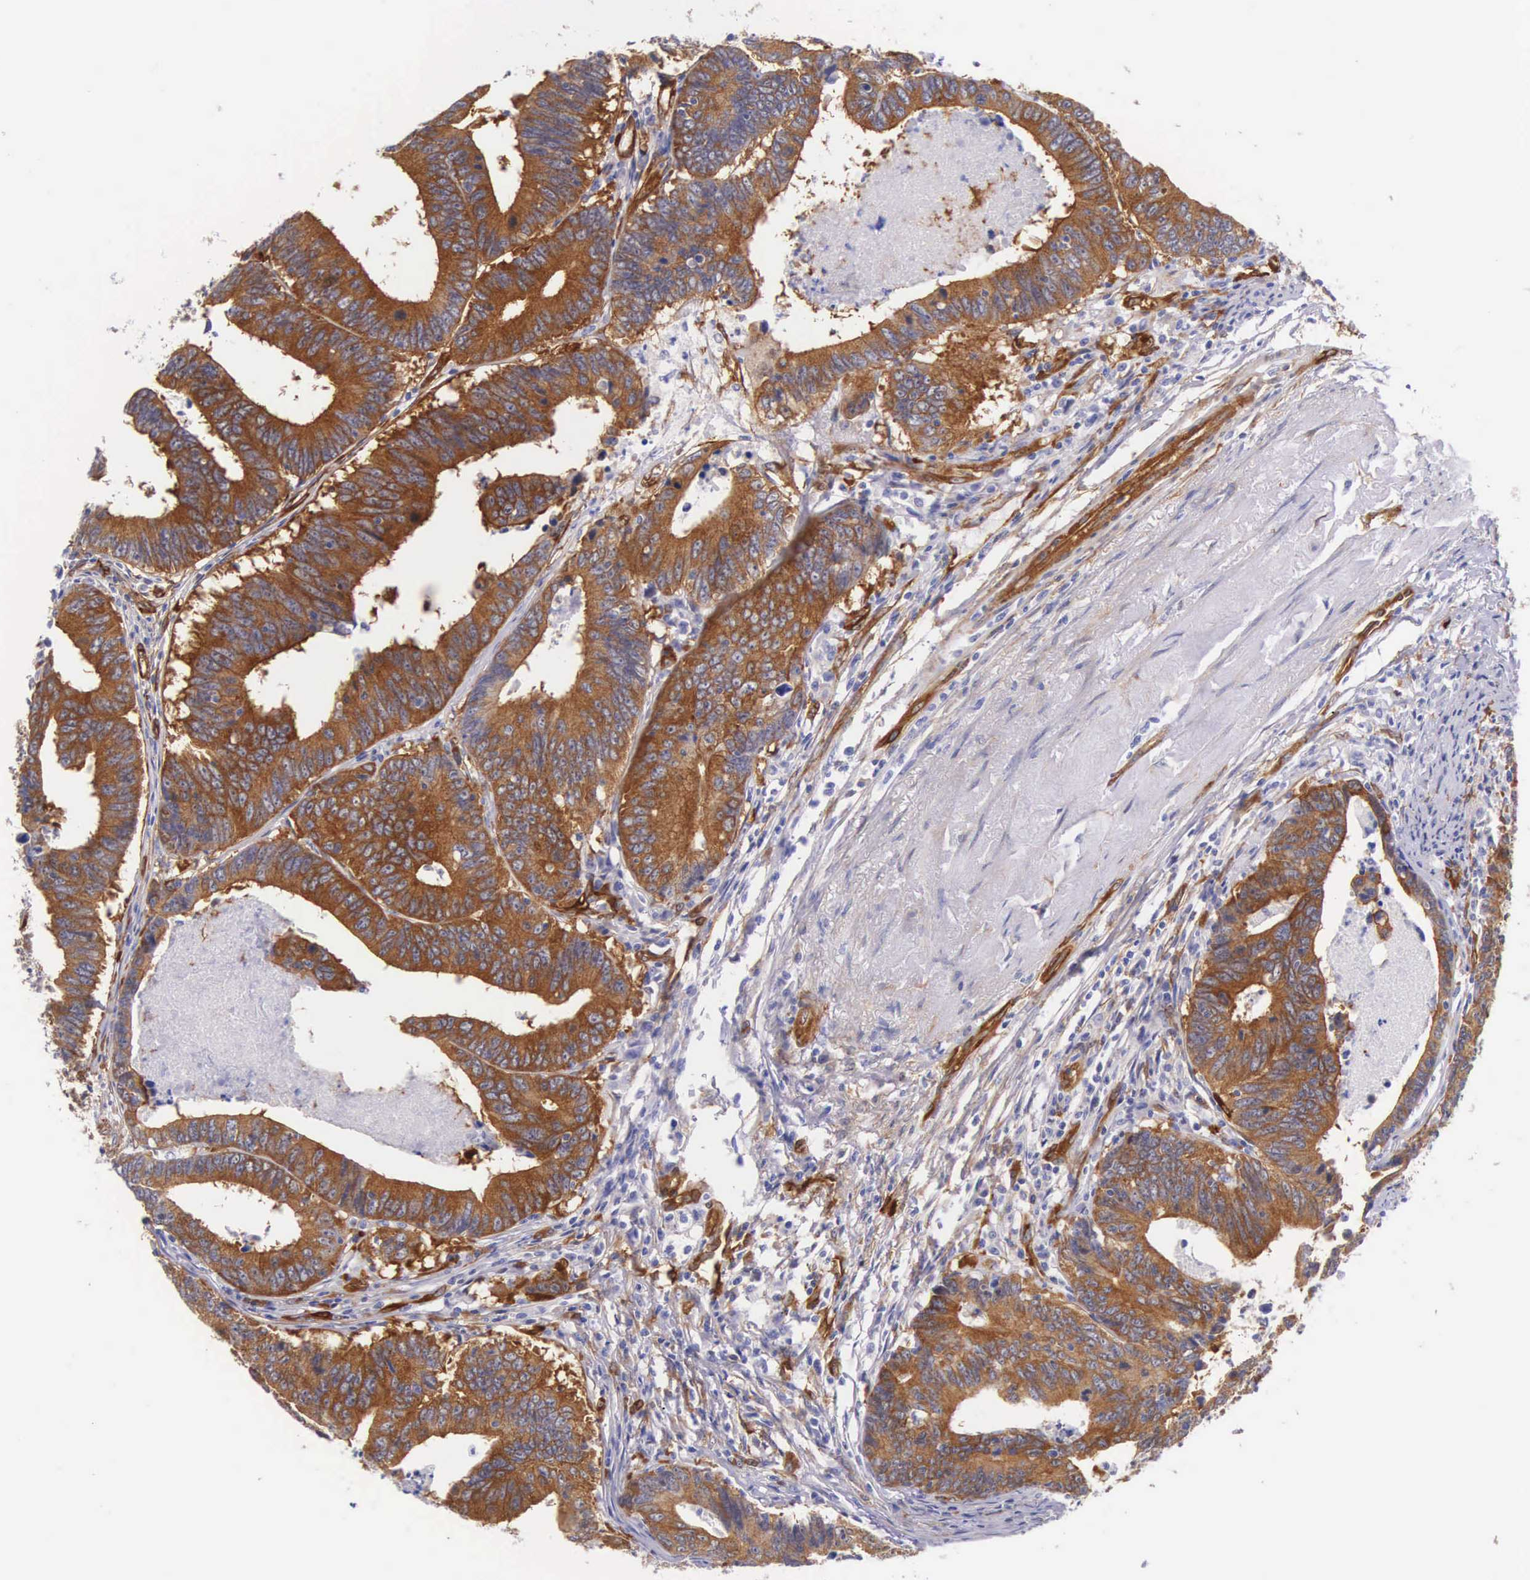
{"staining": {"intensity": "strong", "quantity": ">75%", "location": "cytoplasmic/membranous"}, "tissue": "colorectal cancer", "cell_type": "Tumor cells", "image_type": "cancer", "snomed": [{"axis": "morphology", "description": "Adenocarcinoma, NOS"}, {"axis": "topography", "description": "Colon"}], "caption": "Human adenocarcinoma (colorectal) stained with a brown dye exhibits strong cytoplasmic/membranous positive expression in about >75% of tumor cells.", "gene": "BCAR1", "patient": {"sex": "female", "age": 78}}